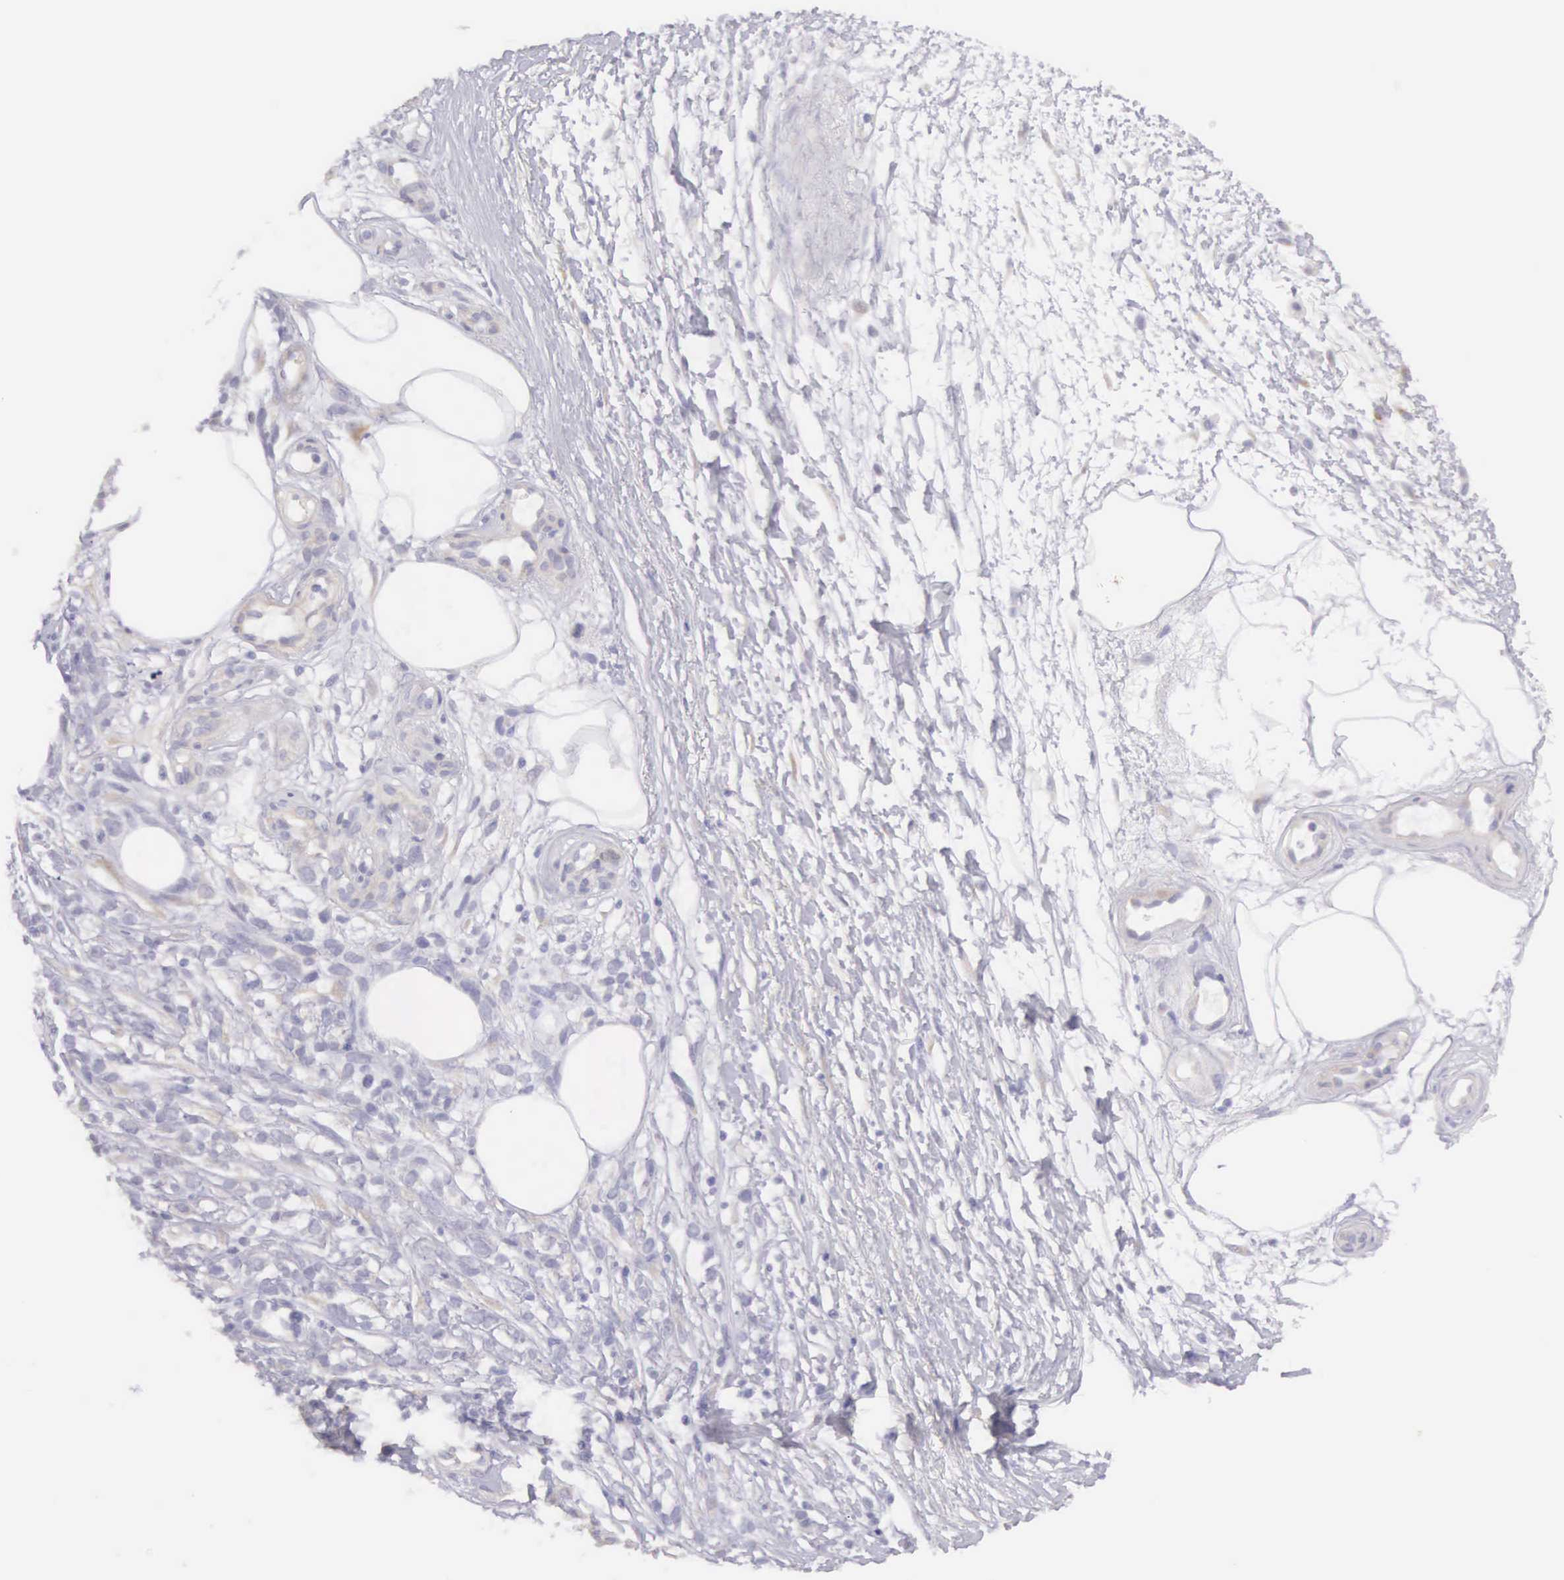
{"staining": {"intensity": "weak", "quantity": "<25%", "location": "cytoplasmic/membranous"}, "tissue": "melanoma", "cell_type": "Tumor cells", "image_type": "cancer", "snomed": [{"axis": "morphology", "description": "Malignant melanoma, NOS"}, {"axis": "topography", "description": "Skin"}], "caption": "The photomicrograph exhibits no significant staining in tumor cells of melanoma. Nuclei are stained in blue.", "gene": "ARFGAP3", "patient": {"sex": "female", "age": 85}}